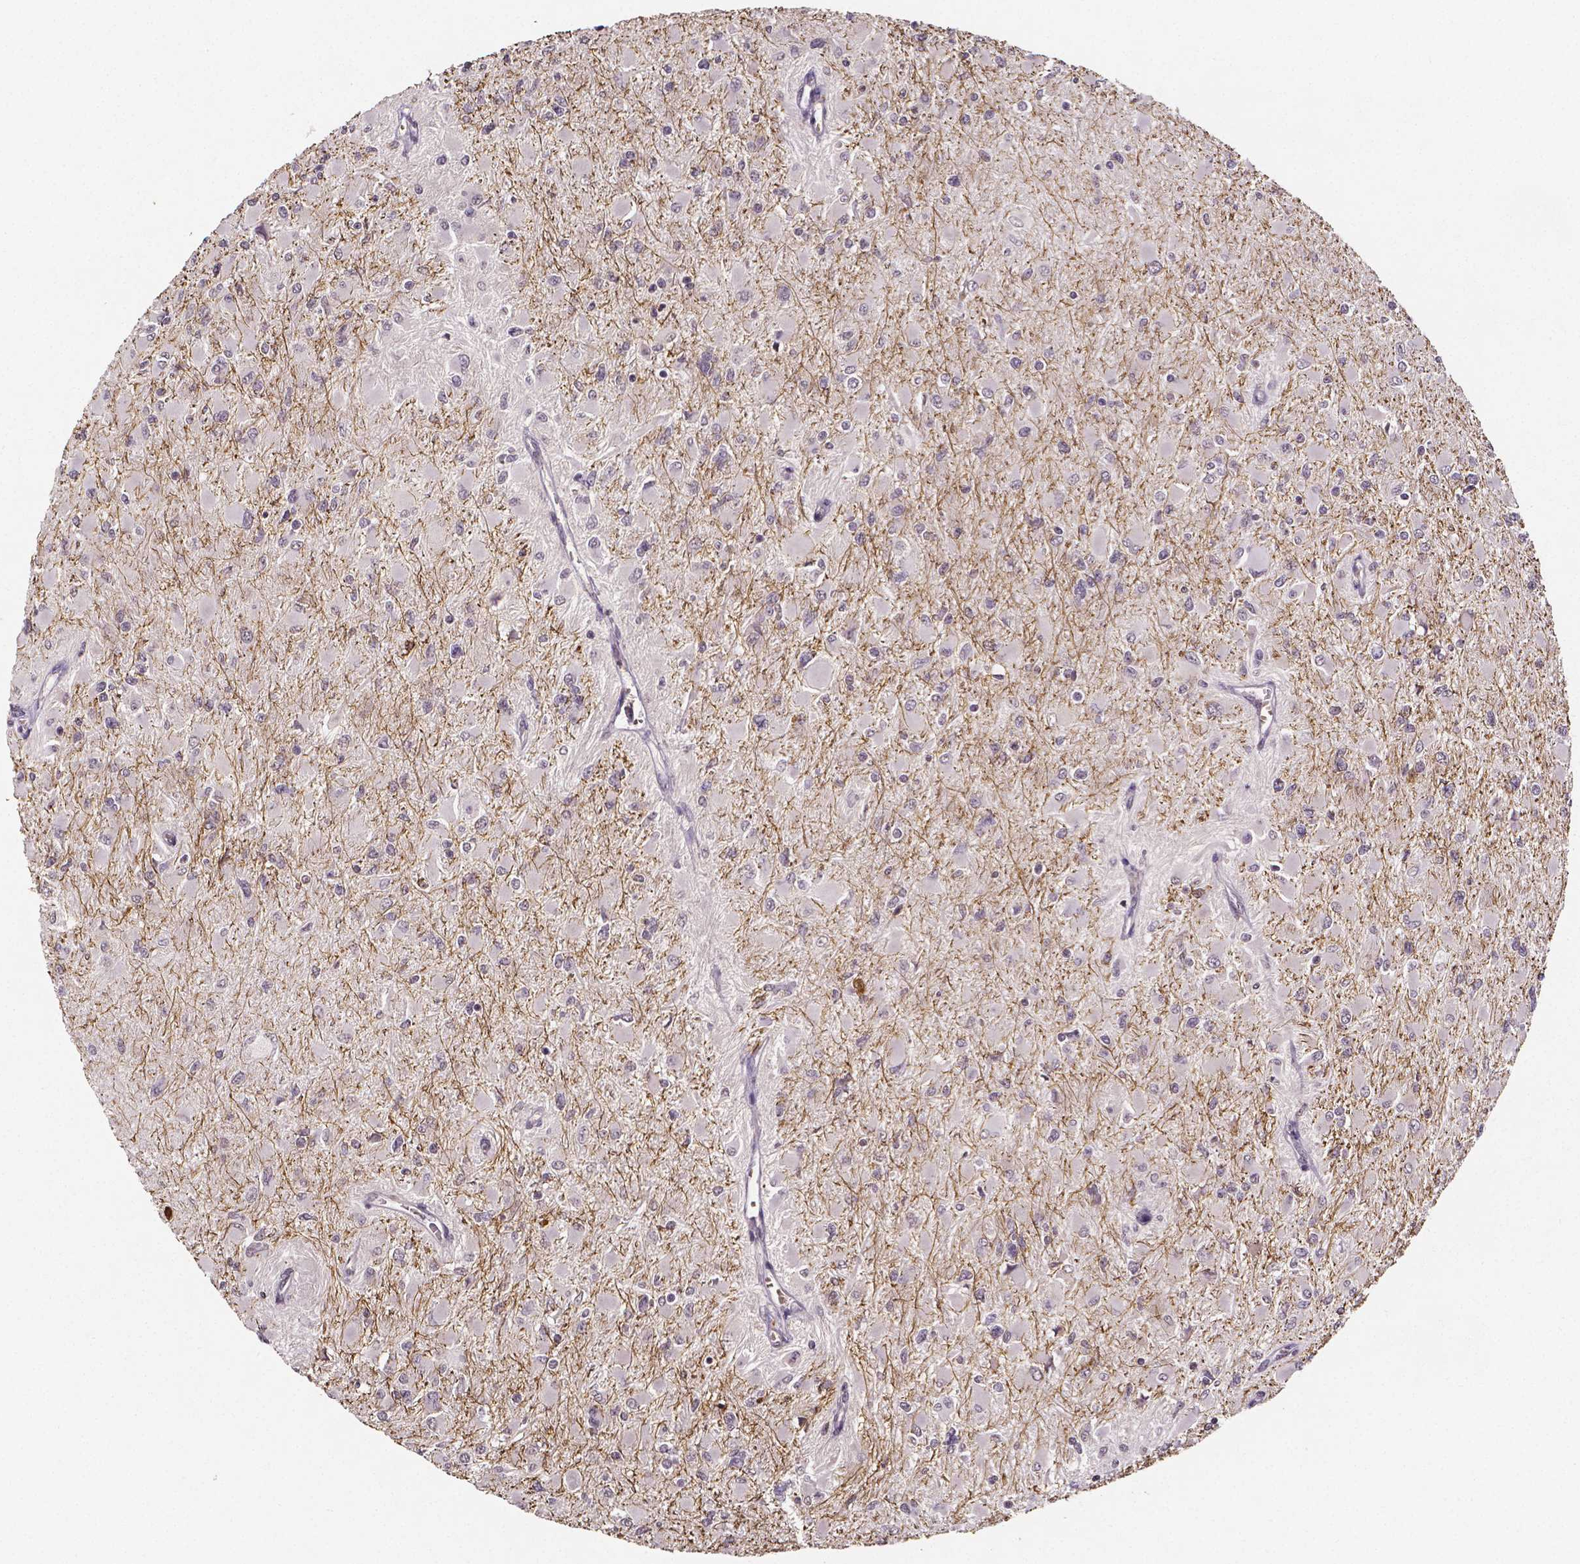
{"staining": {"intensity": "negative", "quantity": "none", "location": "none"}, "tissue": "glioma", "cell_type": "Tumor cells", "image_type": "cancer", "snomed": [{"axis": "morphology", "description": "Glioma, malignant, High grade"}, {"axis": "topography", "description": "Cerebral cortex"}], "caption": "Immunohistochemical staining of human malignant glioma (high-grade) displays no significant positivity in tumor cells.", "gene": "NRGN", "patient": {"sex": "female", "age": 36}}